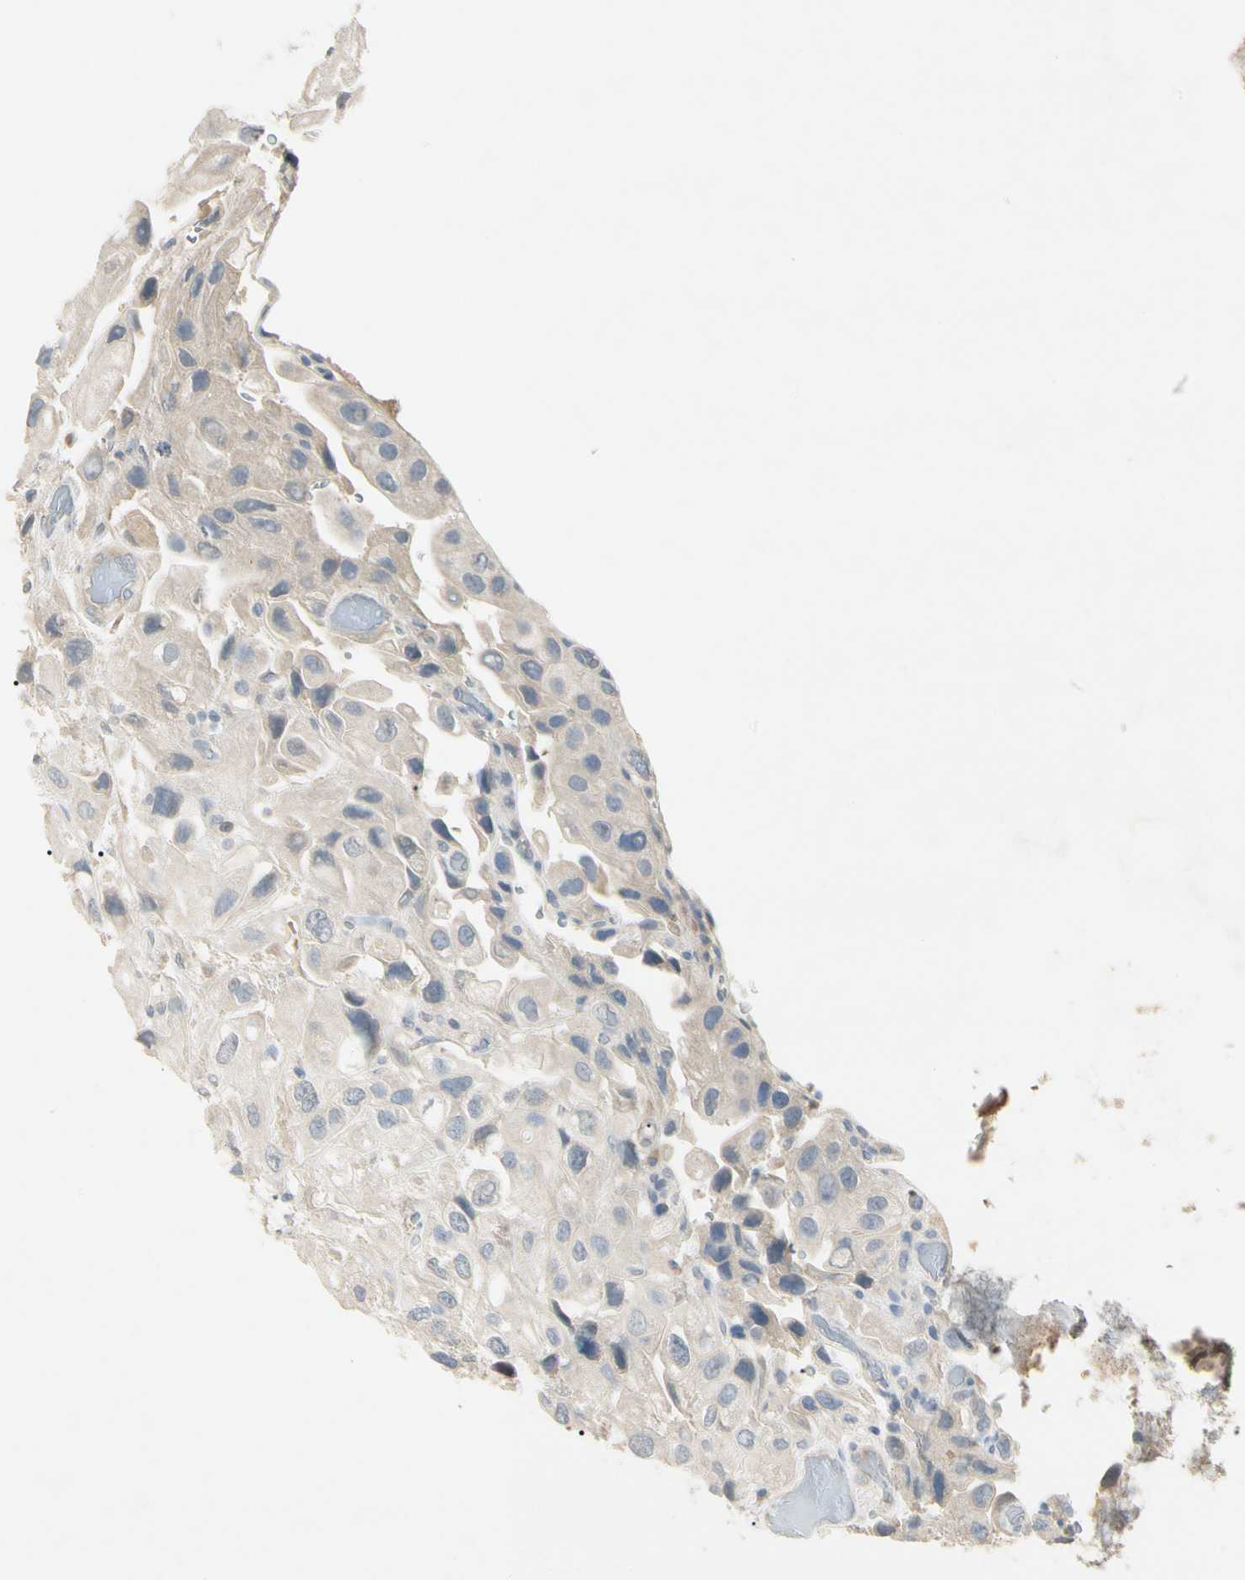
{"staining": {"intensity": "weak", "quantity": "25%-75%", "location": "cytoplasmic/membranous"}, "tissue": "urothelial cancer", "cell_type": "Tumor cells", "image_type": "cancer", "snomed": [{"axis": "morphology", "description": "Urothelial carcinoma, High grade"}, {"axis": "topography", "description": "Urinary bladder"}], "caption": "About 25%-75% of tumor cells in human urothelial cancer exhibit weak cytoplasmic/membranous protein staining as visualized by brown immunohistochemical staining.", "gene": "PRSS21", "patient": {"sex": "female", "age": 64}}